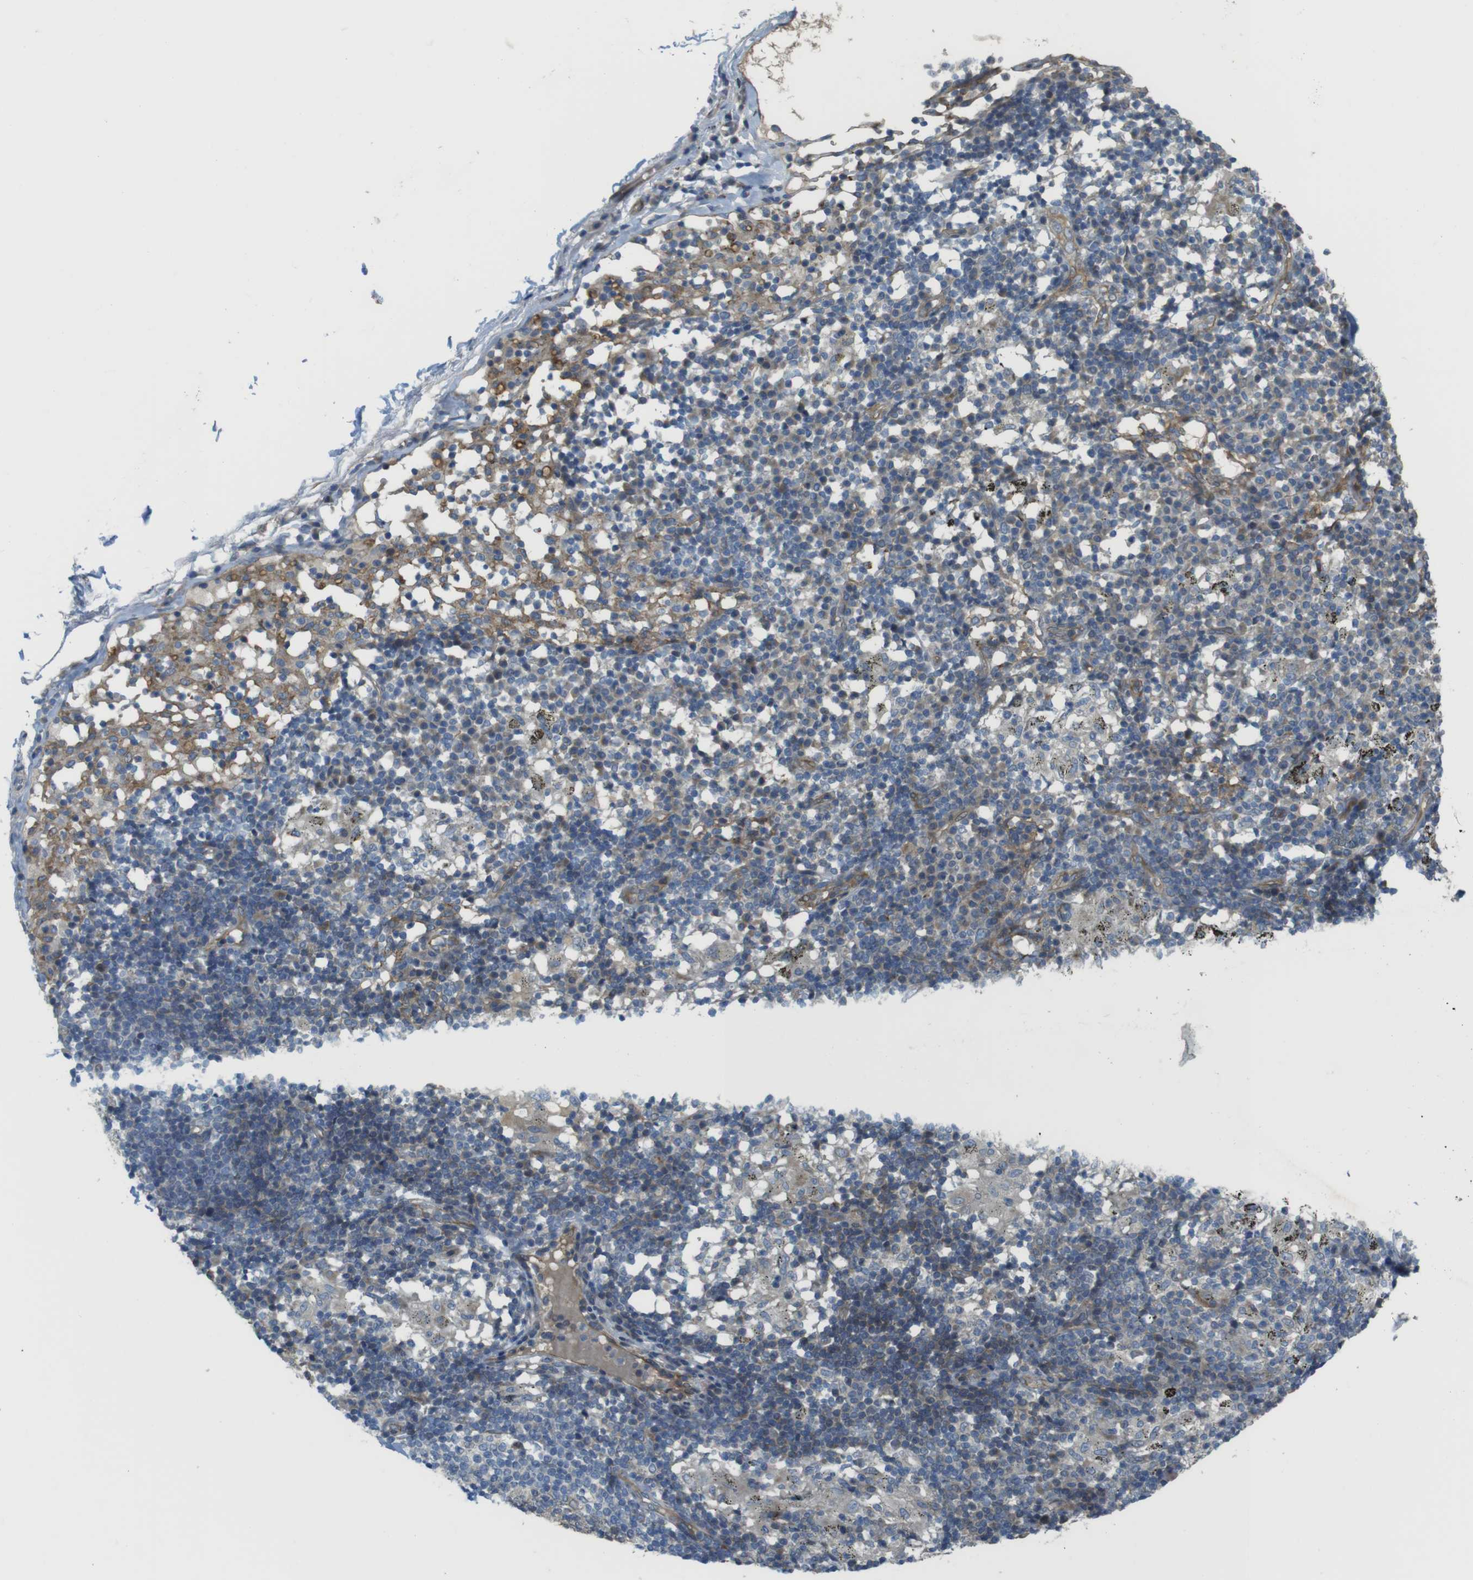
{"staining": {"intensity": "weak", "quantity": "25%-75%", "location": "cytoplasmic/membranous"}, "tissue": "adipose tissue", "cell_type": "Adipocytes", "image_type": "normal", "snomed": [{"axis": "morphology", "description": "Normal tissue, NOS"}, {"axis": "topography", "description": "Cartilage tissue"}, {"axis": "topography", "description": "Bronchus"}], "caption": "DAB immunohistochemical staining of benign adipose tissue exhibits weak cytoplasmic/membranous protein staining in about 25%-75% of adipocytes.", "gene": "ABHD15", "patient": {"sex": "female", "age": 73}}